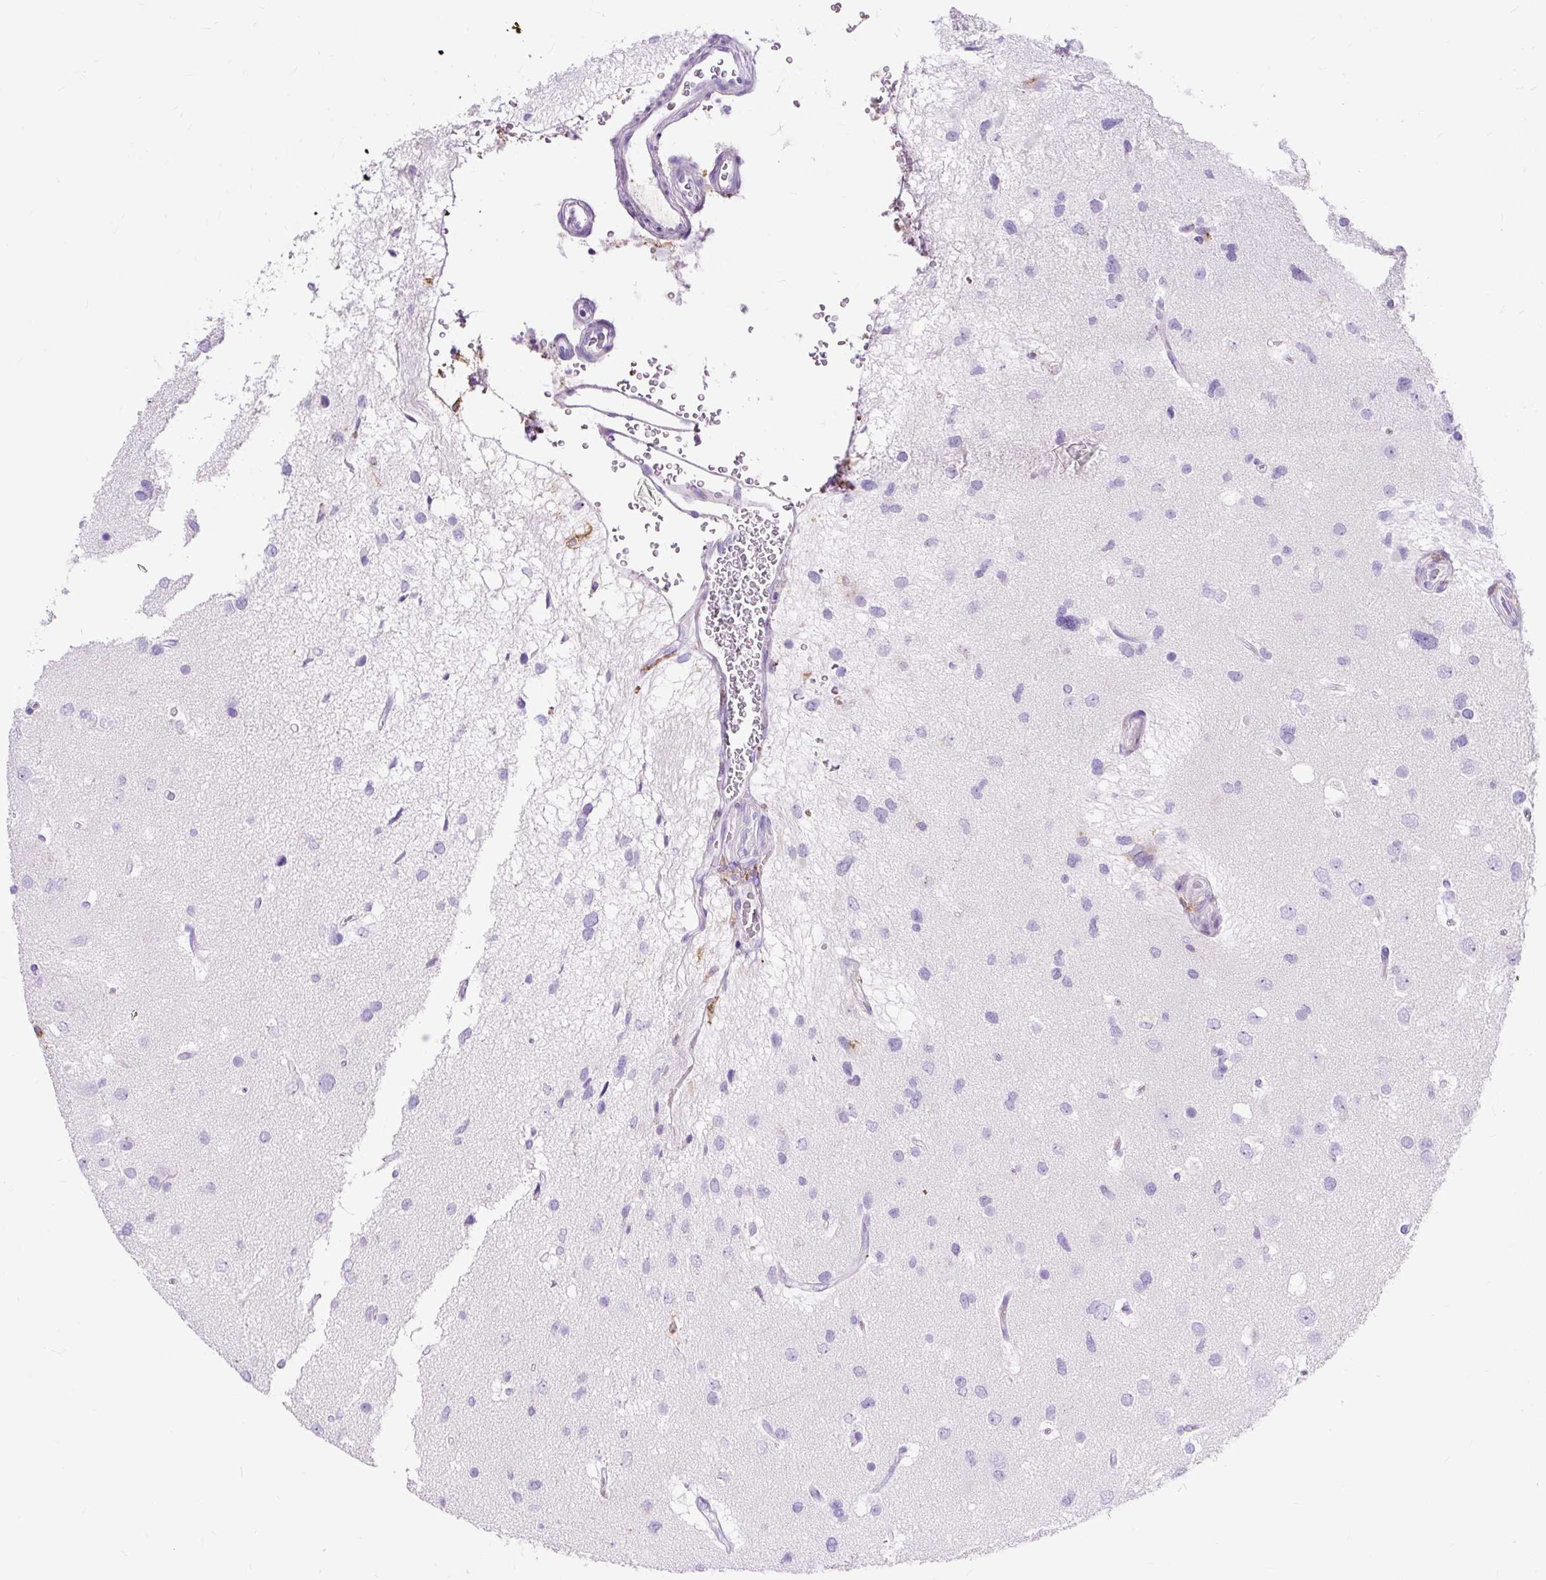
{"staining": {"intensity": "negative", "quantity": "none", "location": "none"}, "tissue": "glioma", "cell_type": "Tumor cells", "image_type": "cancer", "snomed": [{"axis": "morphology", "description": "Glioma, malignant, High grade"}, {"axis": "topography", "description": "Brain"}], "caption": "This photomicrograph is of malignant high-grade glioma stained with IHC to label a protein in brown with the nuclei are counter-stained blue. There is no positivity in tumor cells.", "gene": "HLA-DRA", "patient": {"sex": "male", "age": 53}}